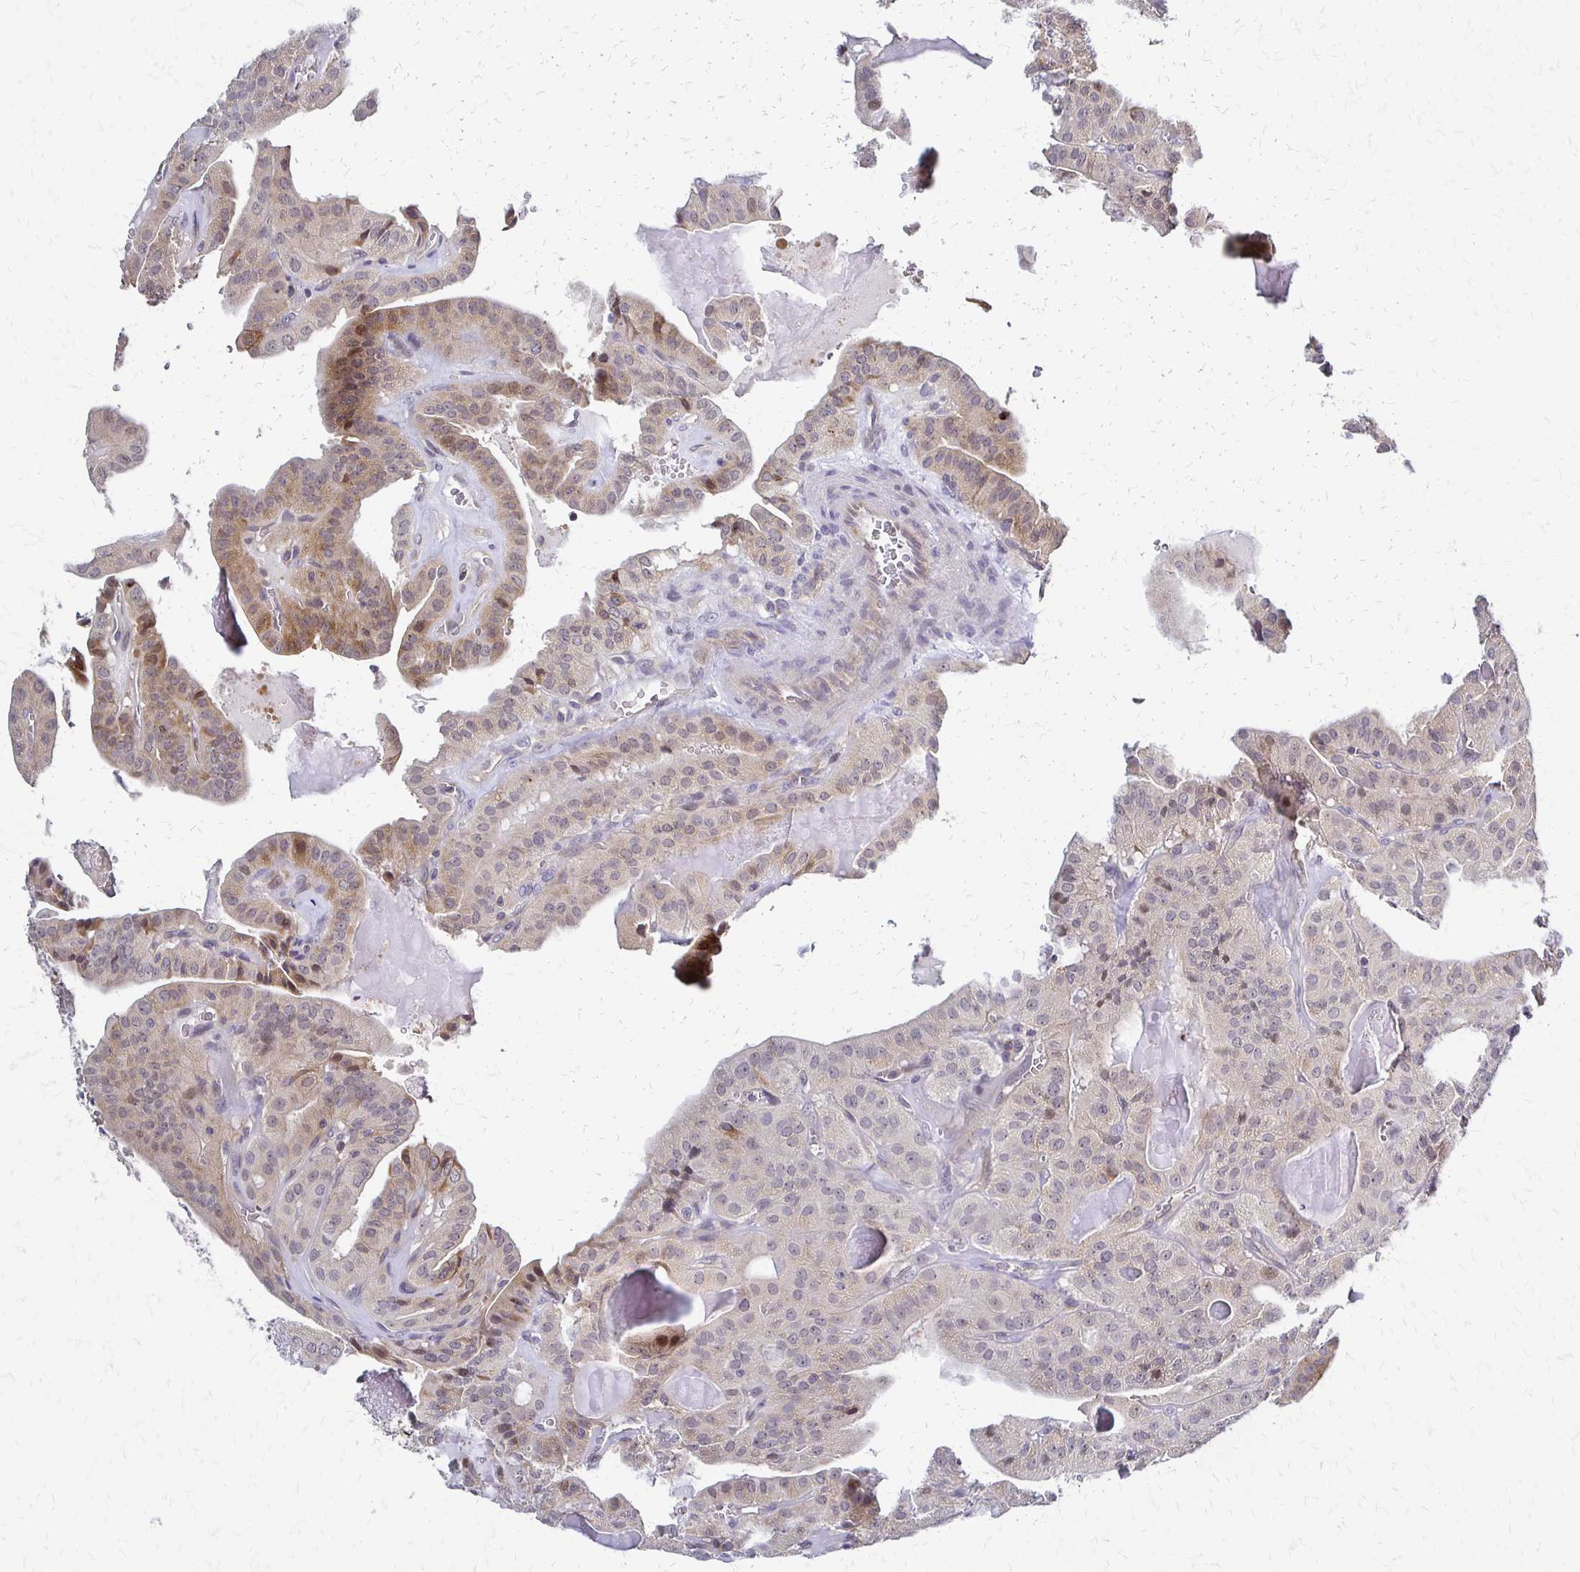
{"staining": {"intensity": "weak", "quantity": "<25%", "location": "cytoplasmic/membranous"}, "tissue": "thyroid cancer", "cell_type": "Tumor cells", "image_type": "cancer", "snomed": [{"axis": "morphology", "description": "Papillary adenocarcinoma, NOS"}, {"axis": "topography", "description": "Thyroid gland"}], "caption": "This is an IHC micrograph of human thyroid cancer (papillary adenocarcinoma). There is no staining in tumor cells.", "gene": "SLC9A9", "patient": {"sex": "male", "age": 52}}